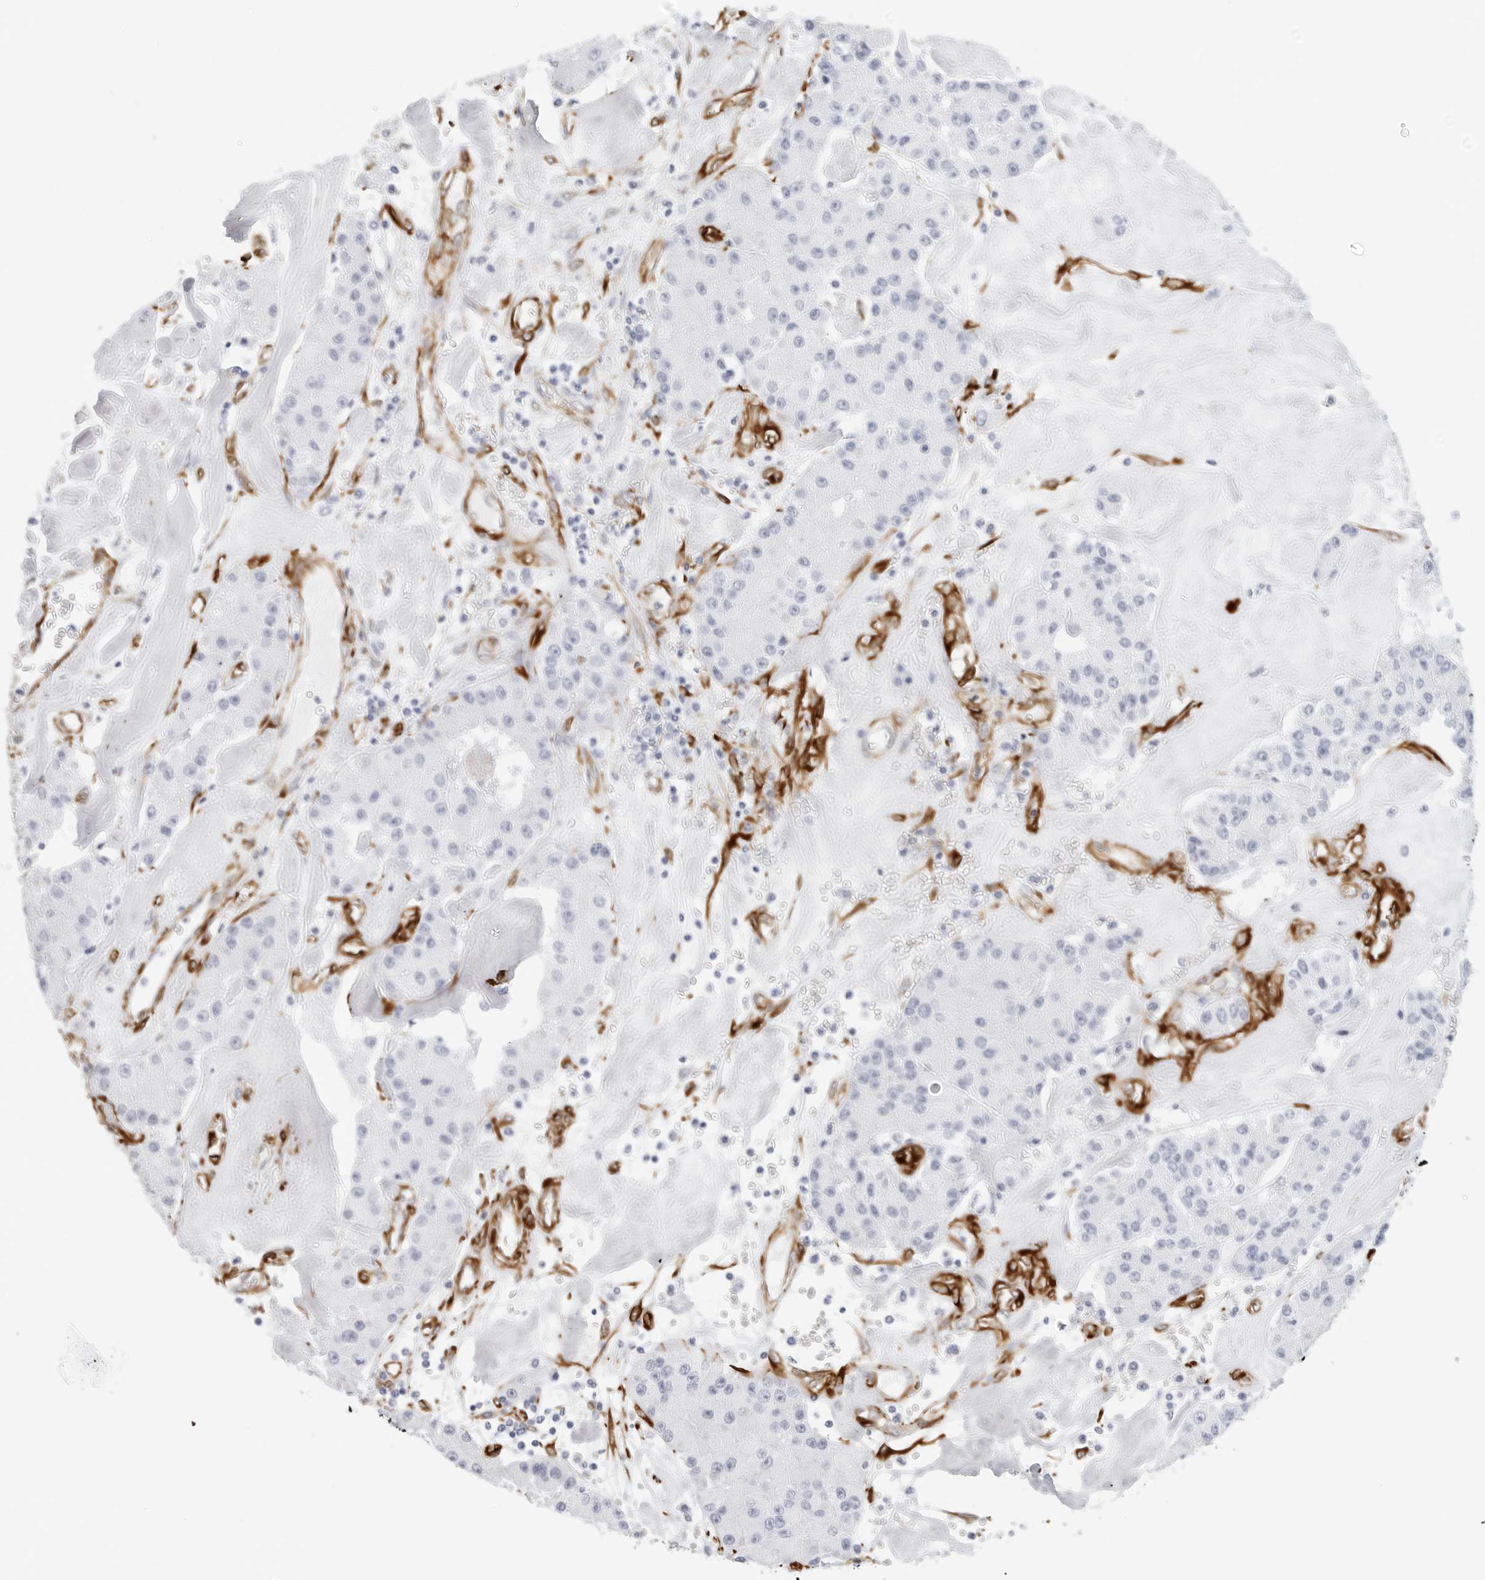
{"staining": {"intensity": "negative", "quantity": "none", "location": "none"}, "tissue": "carcinoid", "cell_type": "Tumor cells", "image_type": "cancer", "snomed": [{"axis": "morphology", "description": "Carcinoid, malignant, NOS"}, {"axis": "topography", "description": "Pancreas"}], "caption": "This is a micrograph of immunohistochemistry (IHC) staining of carcinoid (malignant), which shows no expression in tumor cells.", "gene": "NES", "patient": {"sex": "male", "age": 41}}